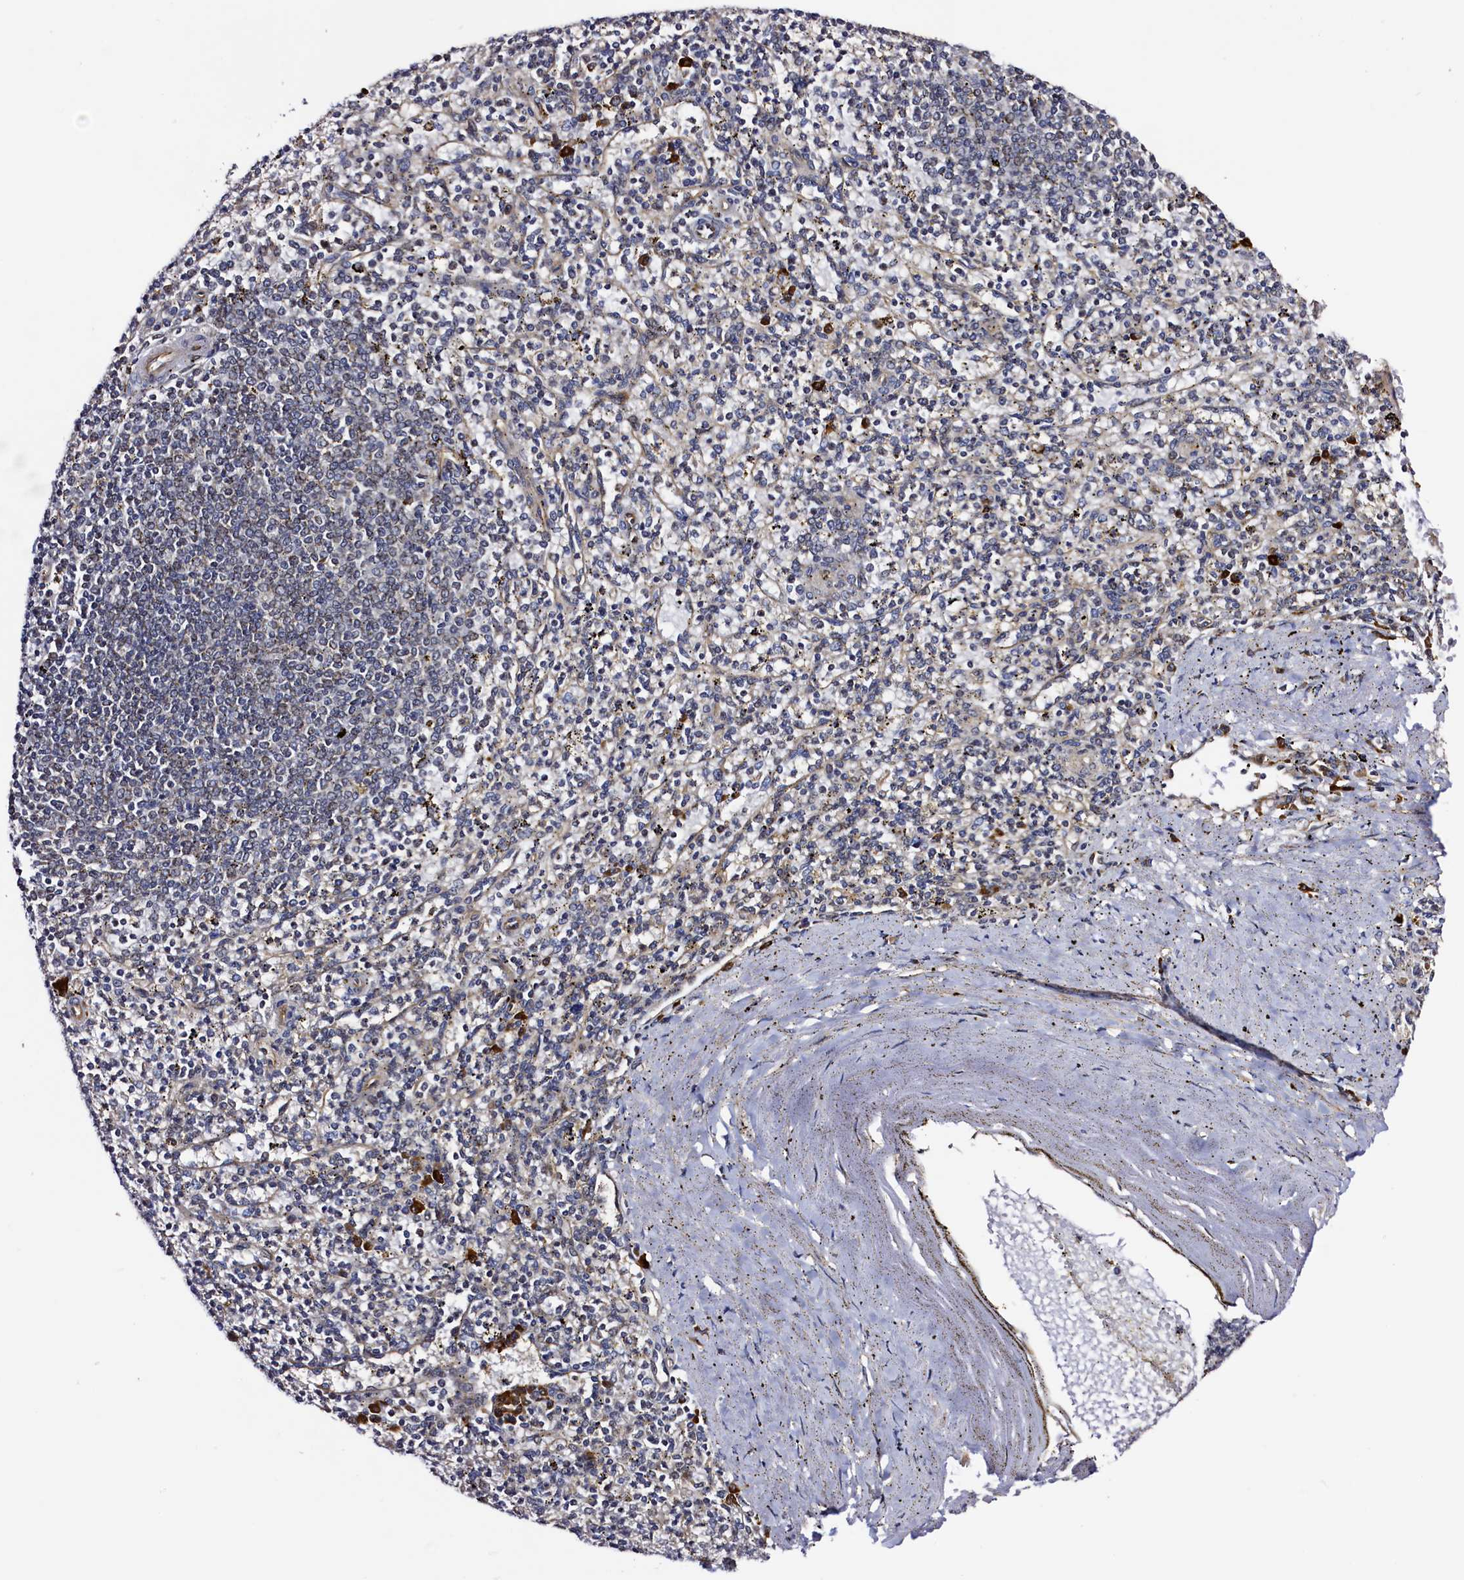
{"staining": {"intensity": "negative", "quantity": "none", "location": "none"}, "tissue": "spleen", "cell_type": "Cells in red pulp", "image_type": "normal", "snomed": [{"axis": "morphology", "description": "Normal tissue, NOS"}, {"axis": "topography", "description": "Spleen"}], "caption": "The image exhibits no significant expression in cells in red pulp of spleen.", "gene": "RBFA", "patient": {"sex": "male", "age": 72}}